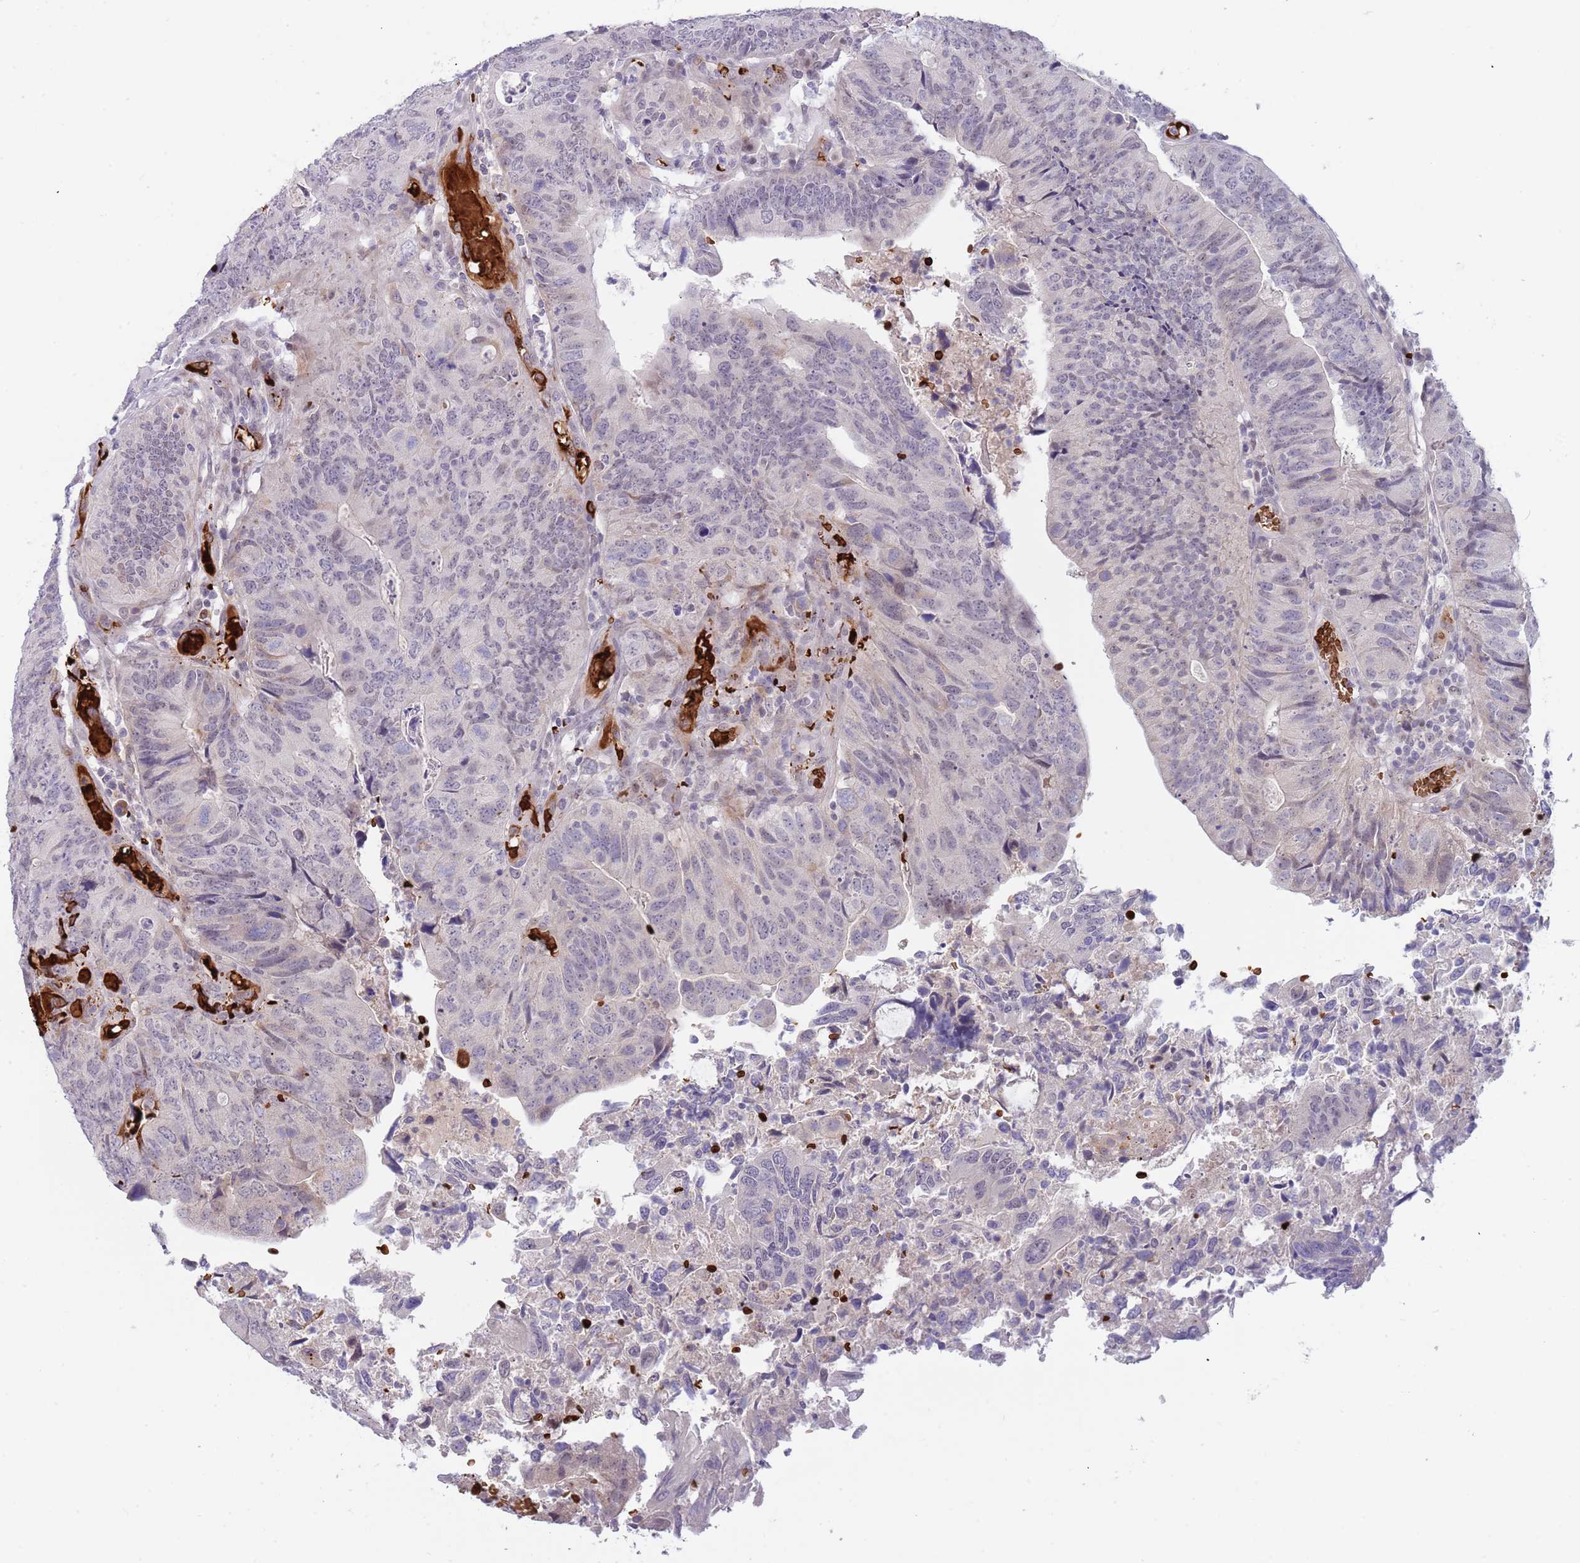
{"staining": {"intensity": "negative", "quantity": "none", "location": "none"}, "tissue": "colorectal cancer", "cell_type": "Tumor cells", "image_type": "cancer", "snomed": [{"axis": "morphology", "description": "Adenocarcinoma, NOS"}, {"axis": "topography", "description": "Colon"}], "caption": "Human colorectal cancer stained for a protein using immunohistochemistry (IHC) exhibits no positivity in tumor cells.", "gene": "LYPD6B", "patient": {"sex": "female", "age": 67}}